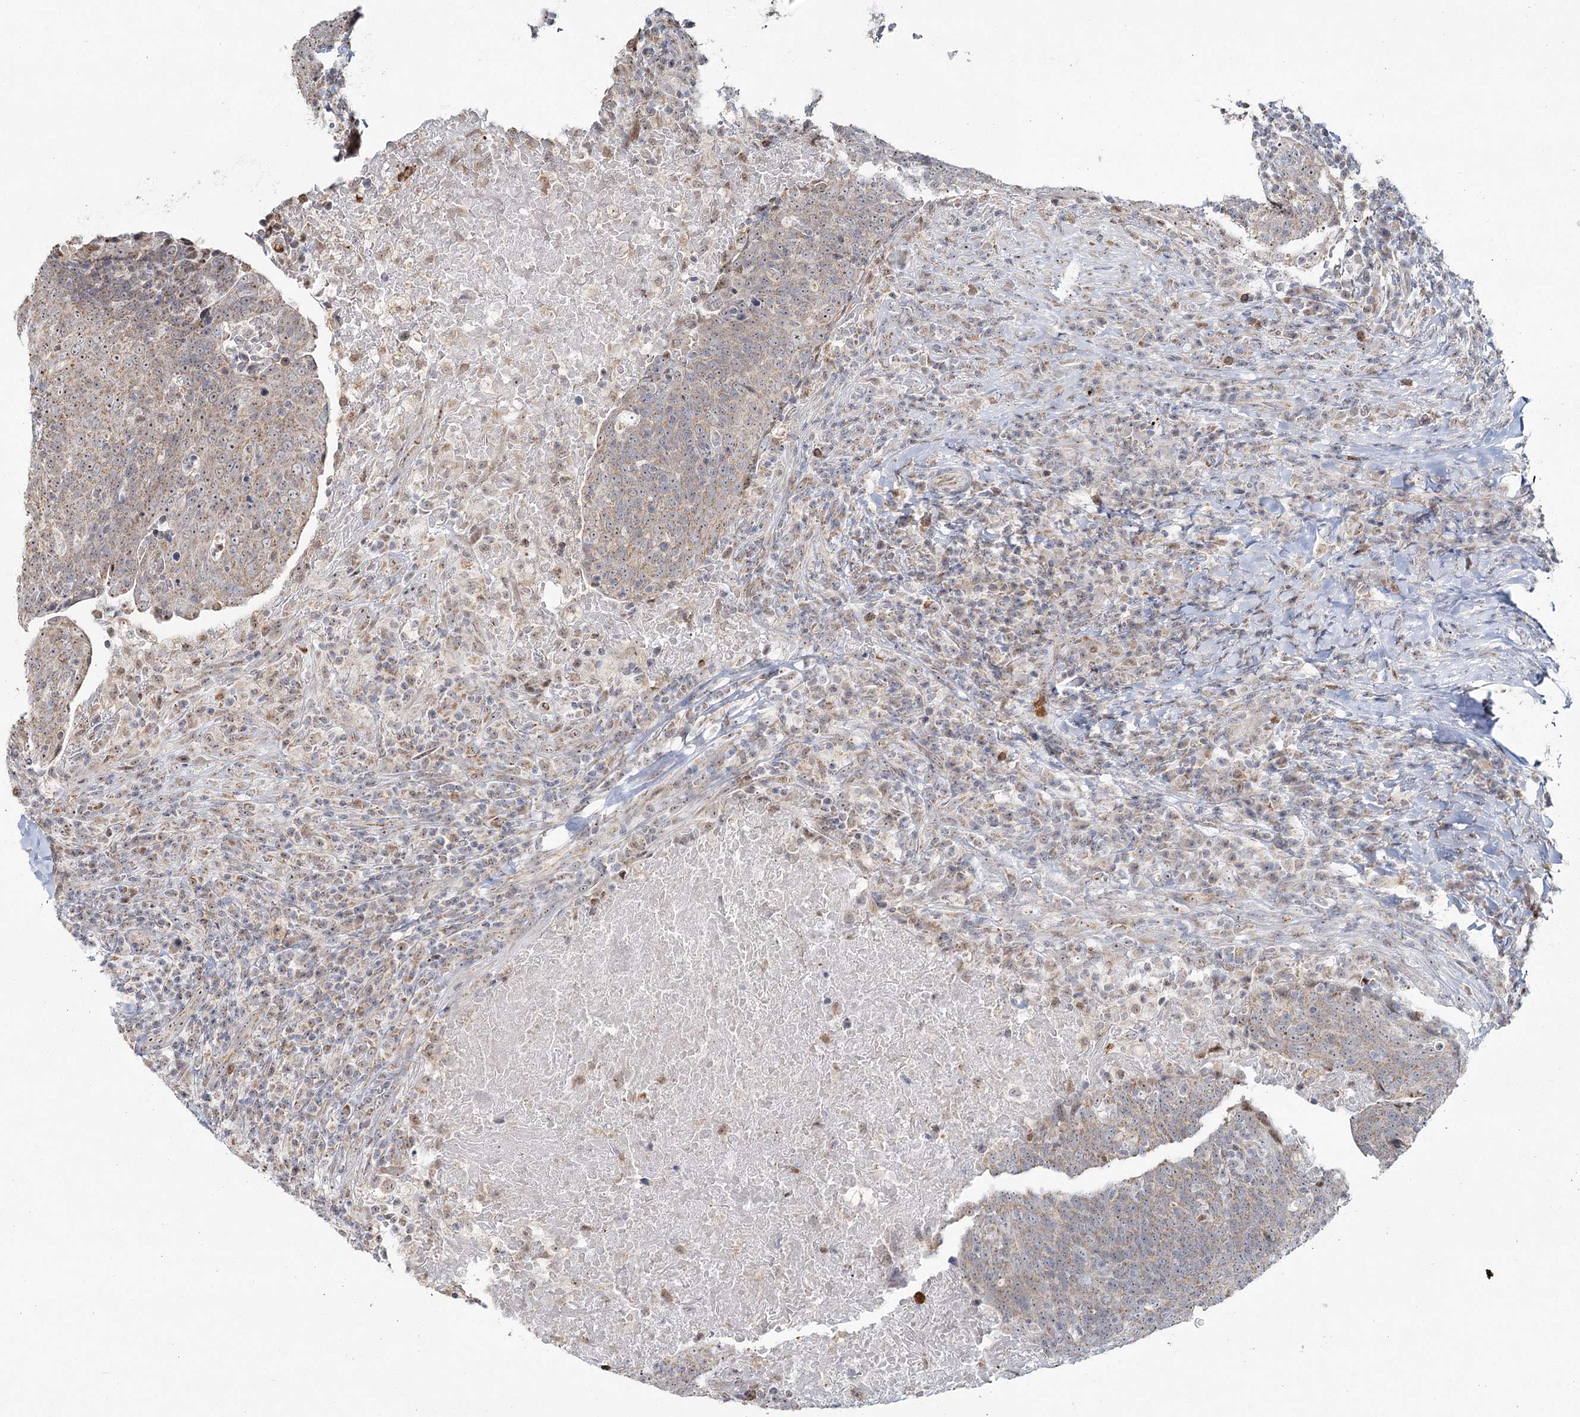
{"staining": {"intensity": "weak", "quantity": ">75%", "location": "cytoplasmic/membranous"}, "tissue": "head and neck cancer", "cell_type": "Tumor cells", "image_type": "cancer", "snomed": [{"axis": "morphology", "description": "Squamous cell carcinoma, NOS"}, {"axis": "morphology", "description": "Squamous cell carcinoma, metastatic, NOS"}, {"axis": "topography", "description": "Lymph node"}, {"axis": "topography", "description": "Head-Neck"}], "caption": "IHC of head and neck cancer (metastatic squamous cell carcinoma) demonstrates low levels of weak cytoplasmic/membranous positivity in approximately >75% of tumor cells.", "gene": "ATAD1", "patient": {"sex": "male", "age": 62}}